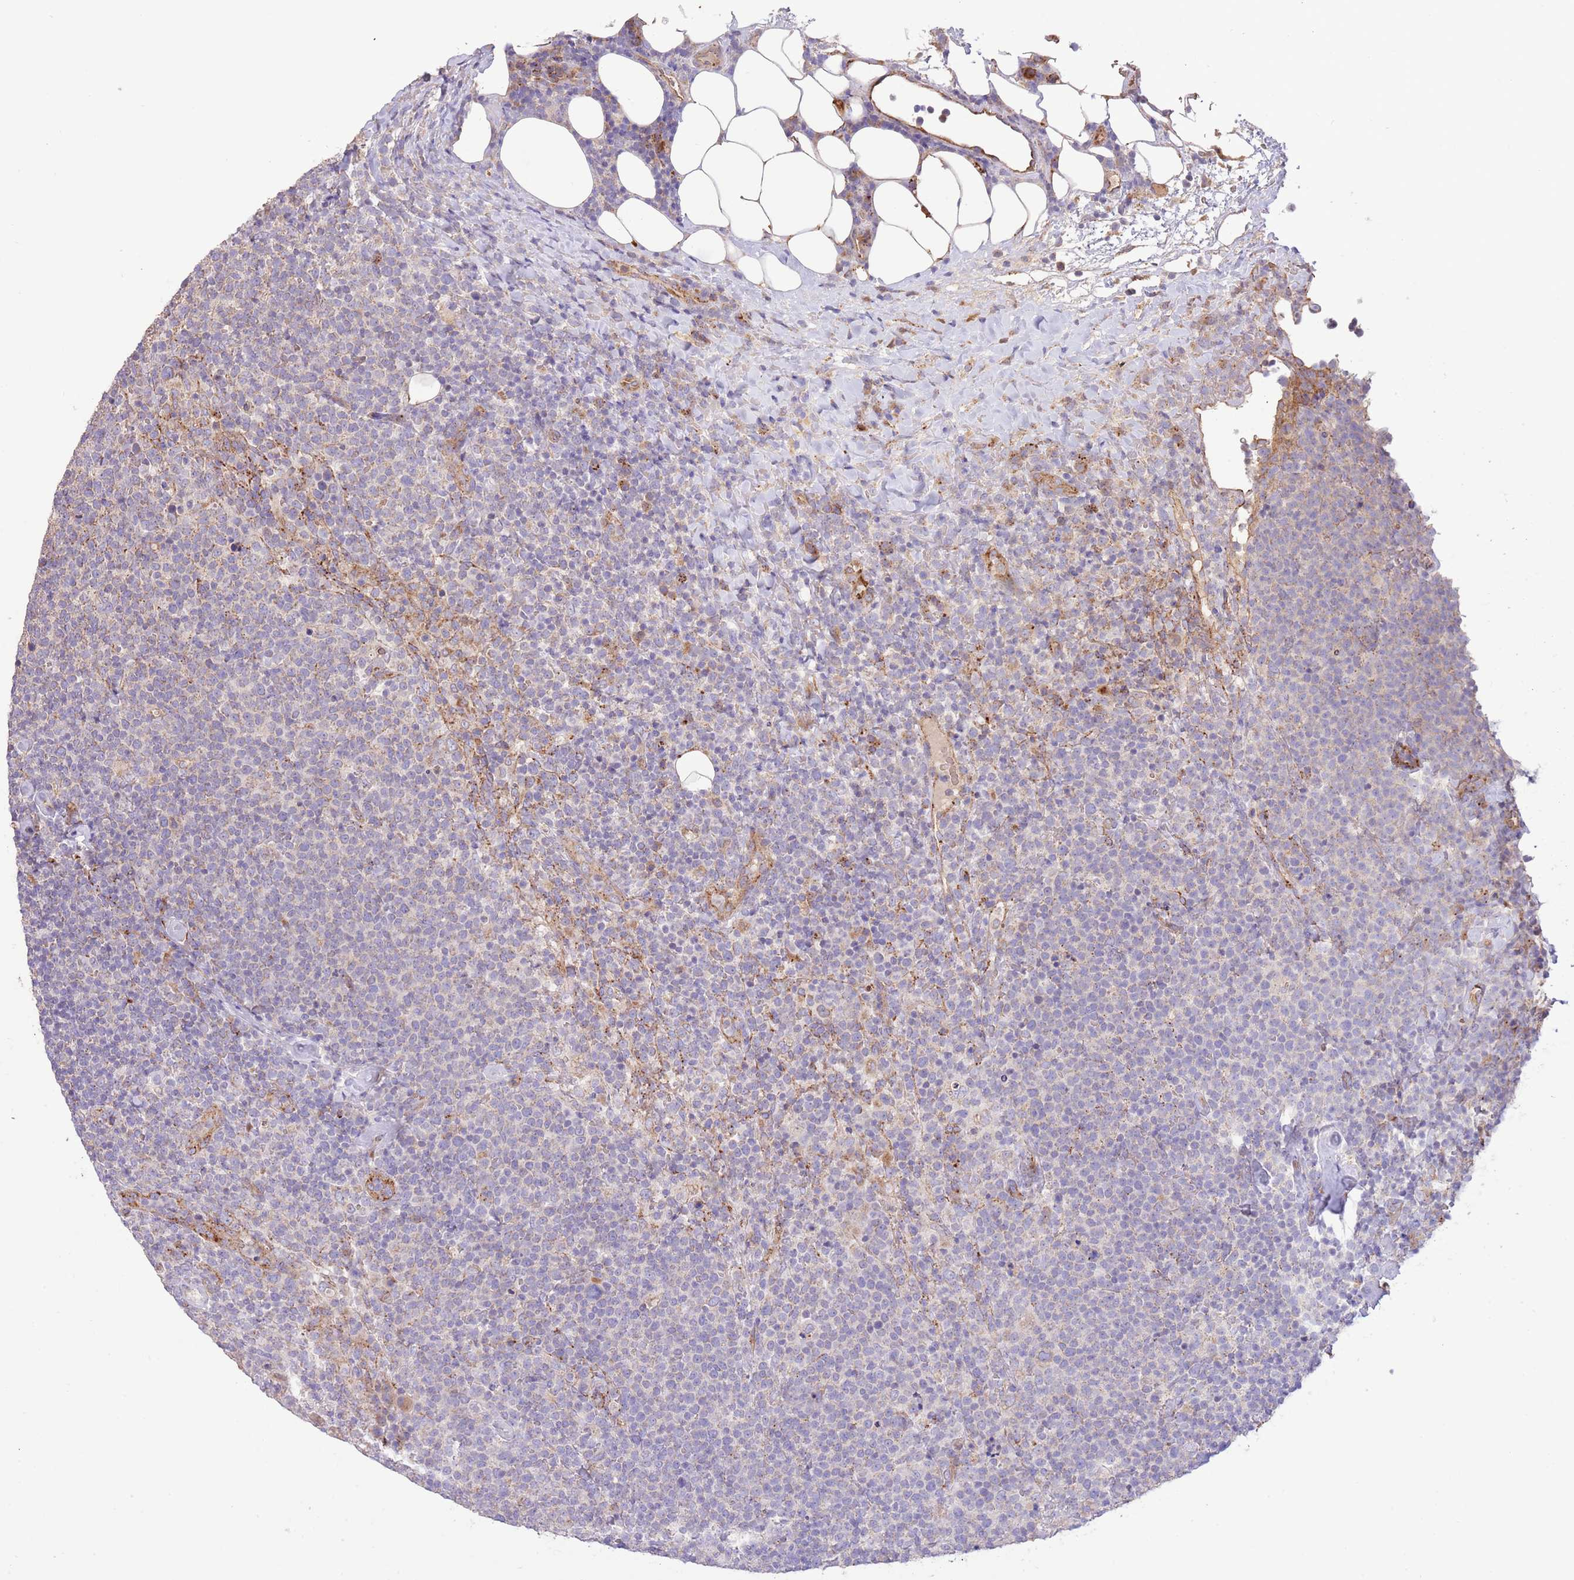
{"staining": {"intensity": "negative", "quantity": "none", "location": "none"}, "tissue": "lymphoma", "cell_type": "Tumor cells", "image_type": "cancer", "snomed": [{"axis": "morphology", "description": "Malignant lymphoma, non-Hodgkin's type, High grade"}, {"axis": "topography", "description": "Lymph node"}], "caption": "Protein analysis of lymphoma displays no significant positivity in tumor cells.", "gene": "DOCK6", "patient": {"sex": "male", "age": 61}}